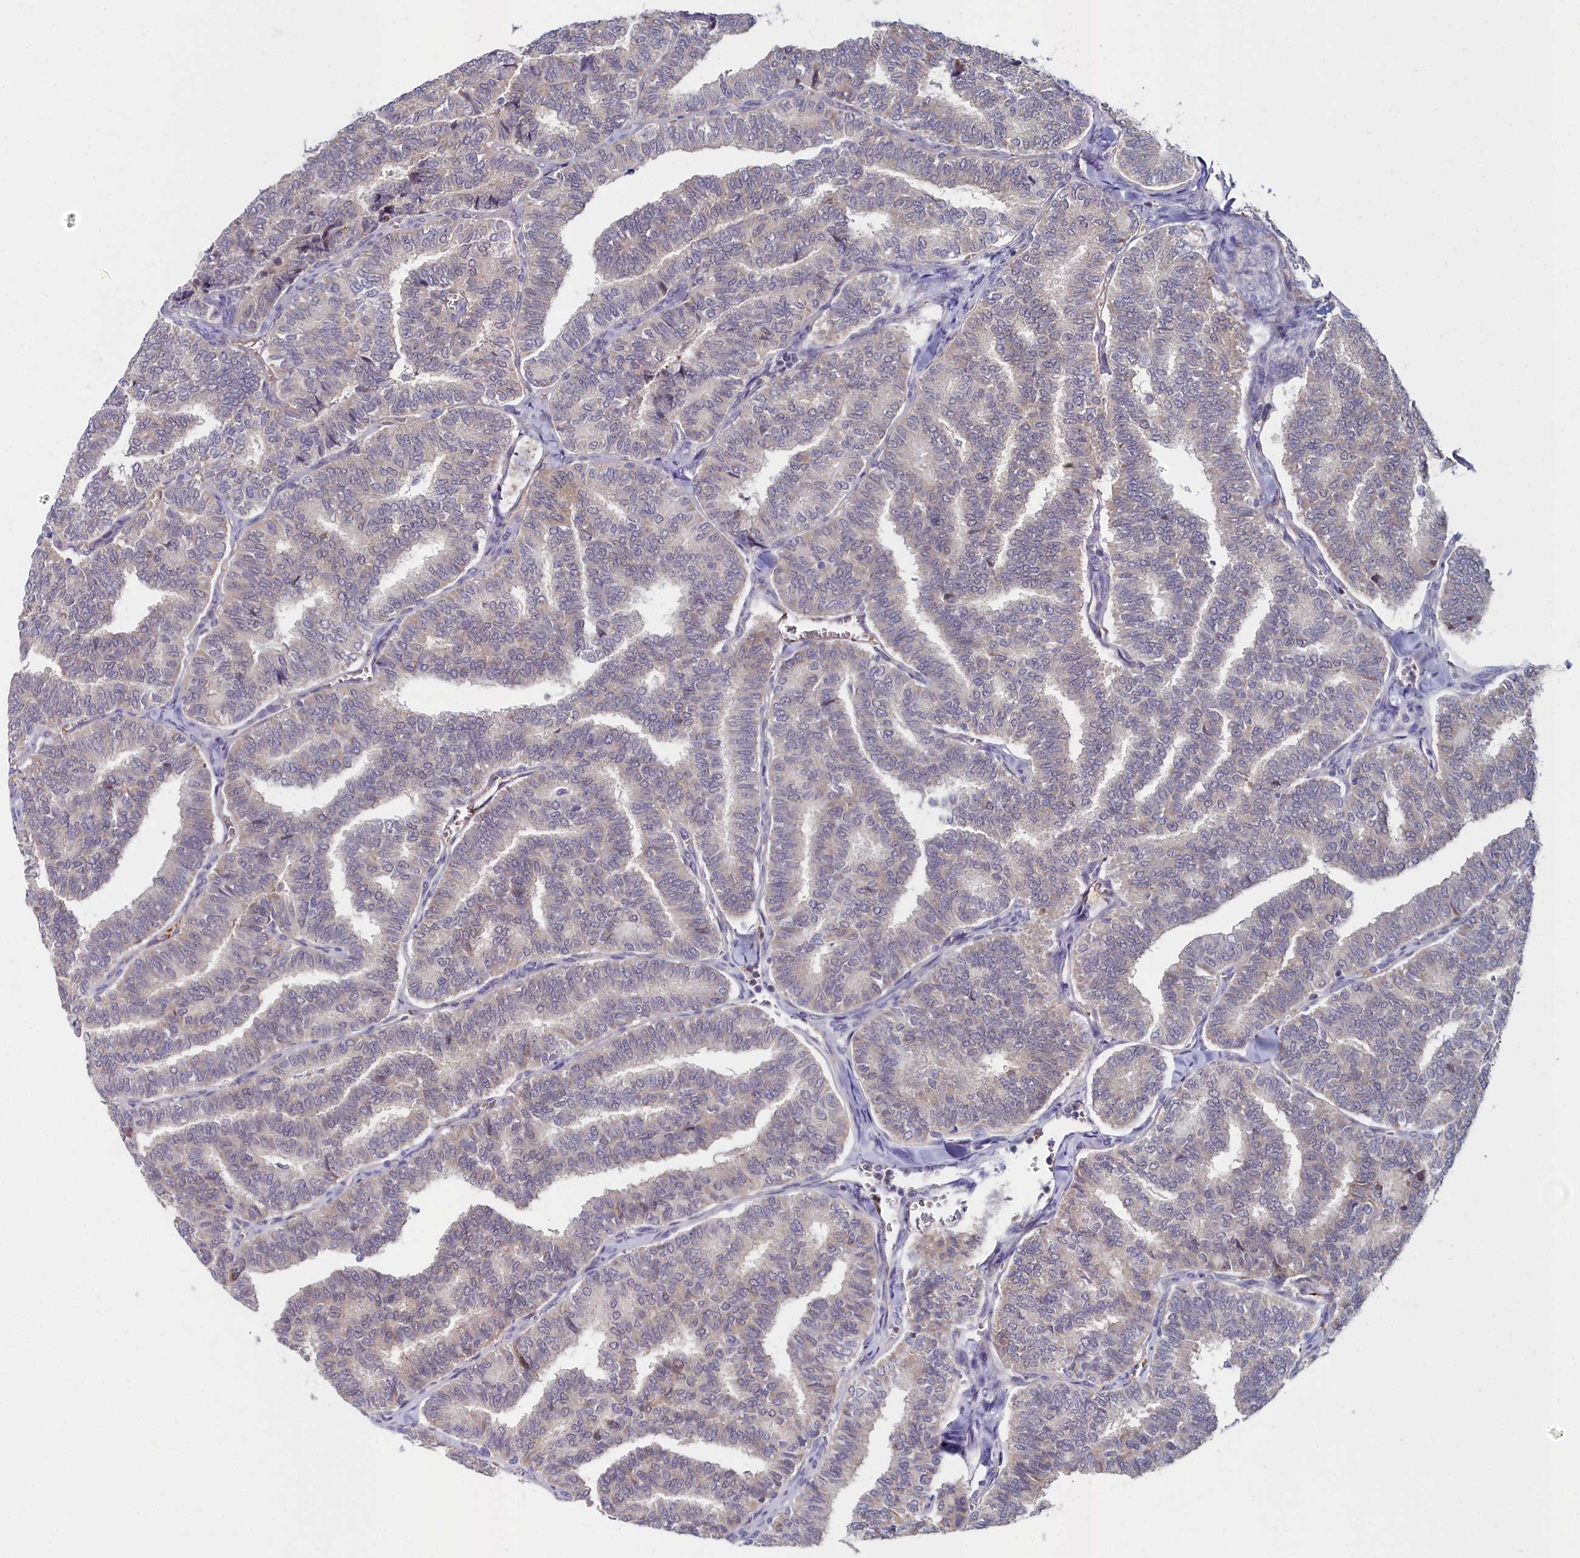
{"staining": {"intensity": "negative", "quantity": "none", "location": "none"}, "tissue": "thyroid cancer", "cell_type": "Tumor cells", "image_type": "cancer", "snomed": [{"axis": "morphology", "description": "Papillary adenocarcinoma, NOS"}, {"axis": "topography", "description": "Thyroid gland"}], "caption": "A high-resolution photomicrograph shows immunohistochemistry staining of thyroid papillary adenocarcinoma, which exhibits no significant positivity in tumor cells.", "gene": "KCTD18", "patient": {"sex": "female", "age": 35}}